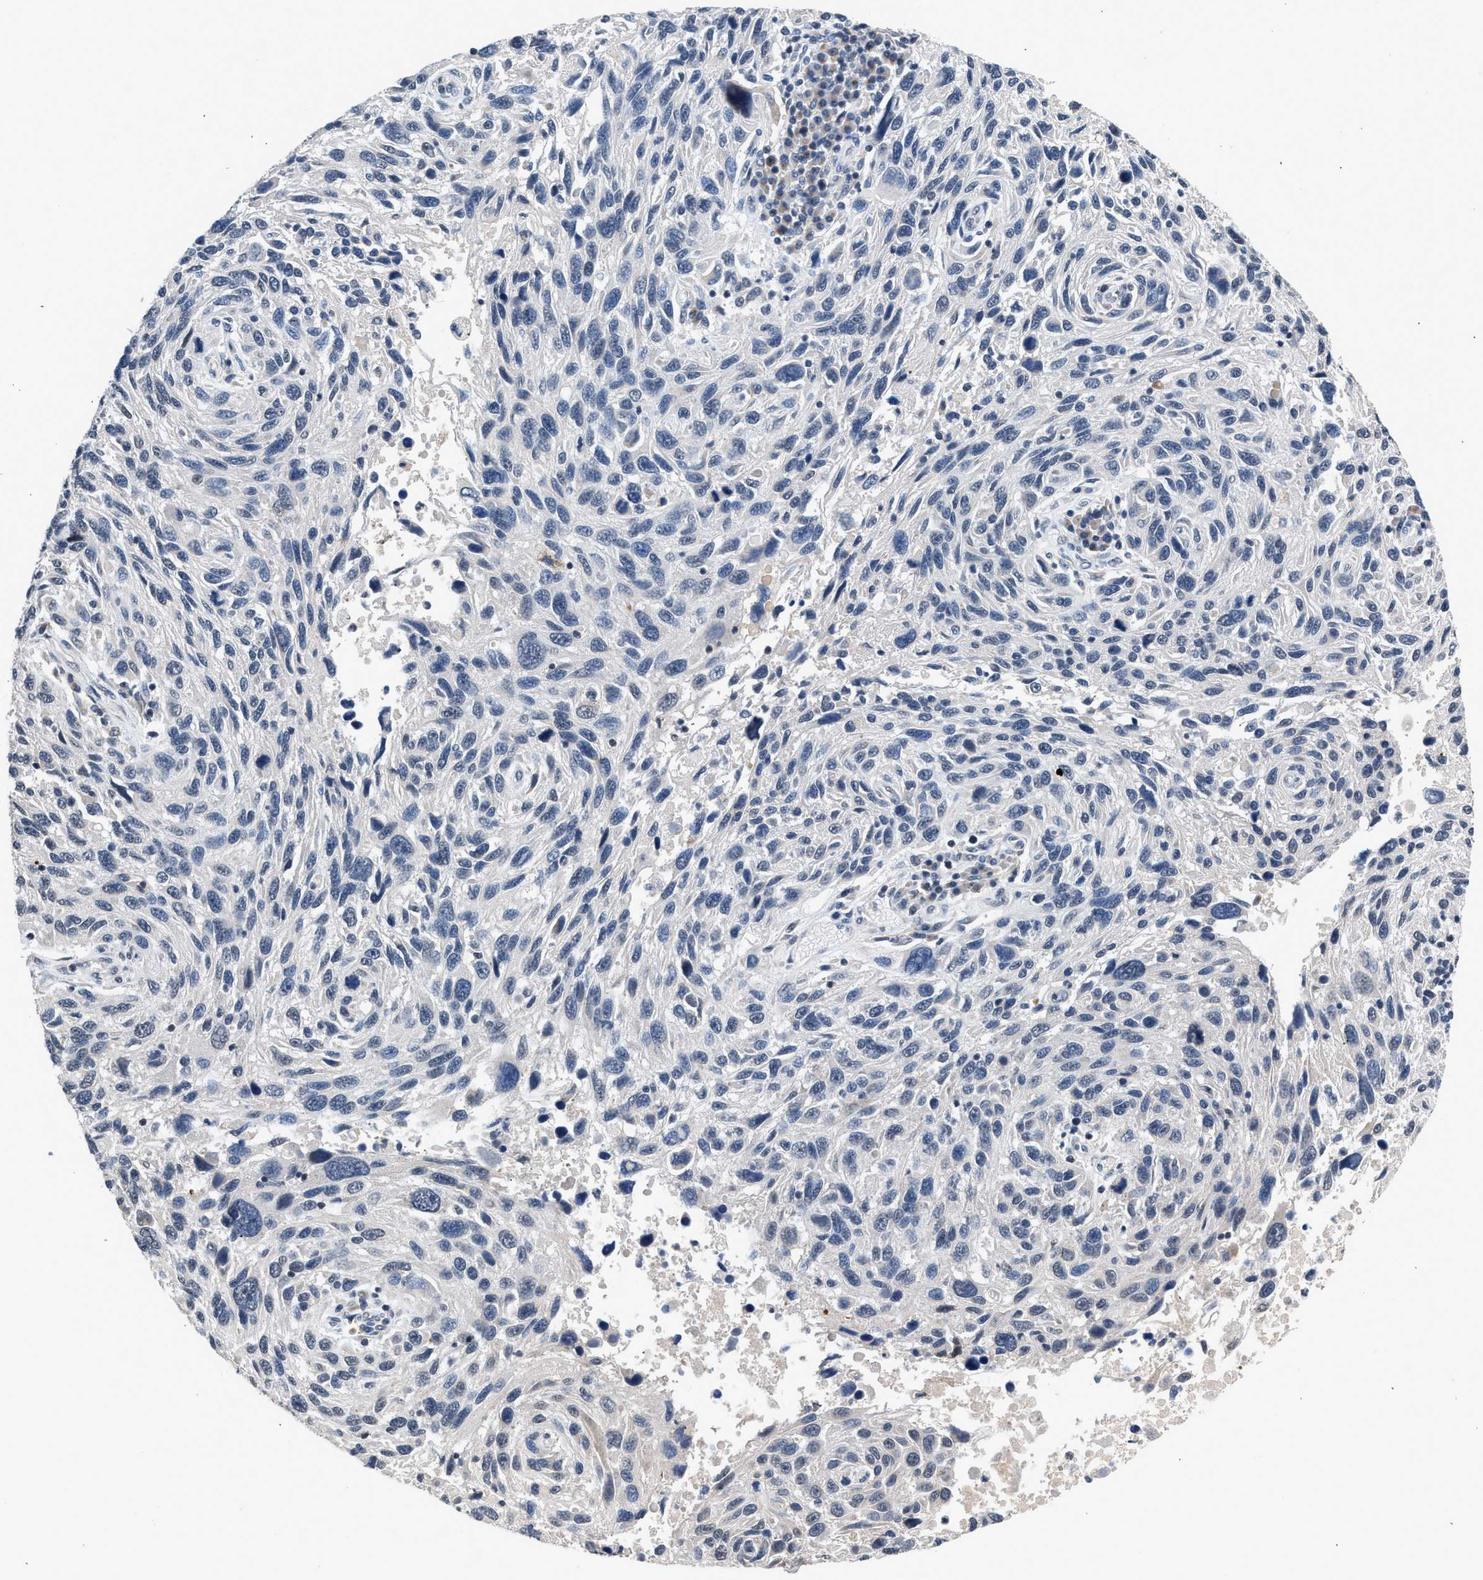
{"staining": {"intensity": "negative", "quantity": "none", "location": "none"}, "tissue": "melanoma", "cell_type": "Tumor cells", "image_type": "cancer", "snomed": [{"axis": "morphology", "description": "Malignant melanoma, NOS"}, {"axis": "topography", "description": "Skin"}], "caption": "Tumor cells are negative for brown protein staining in melanoma.", "gene": "CSF3R", "patient": {"sex": "male", "age": 53}}